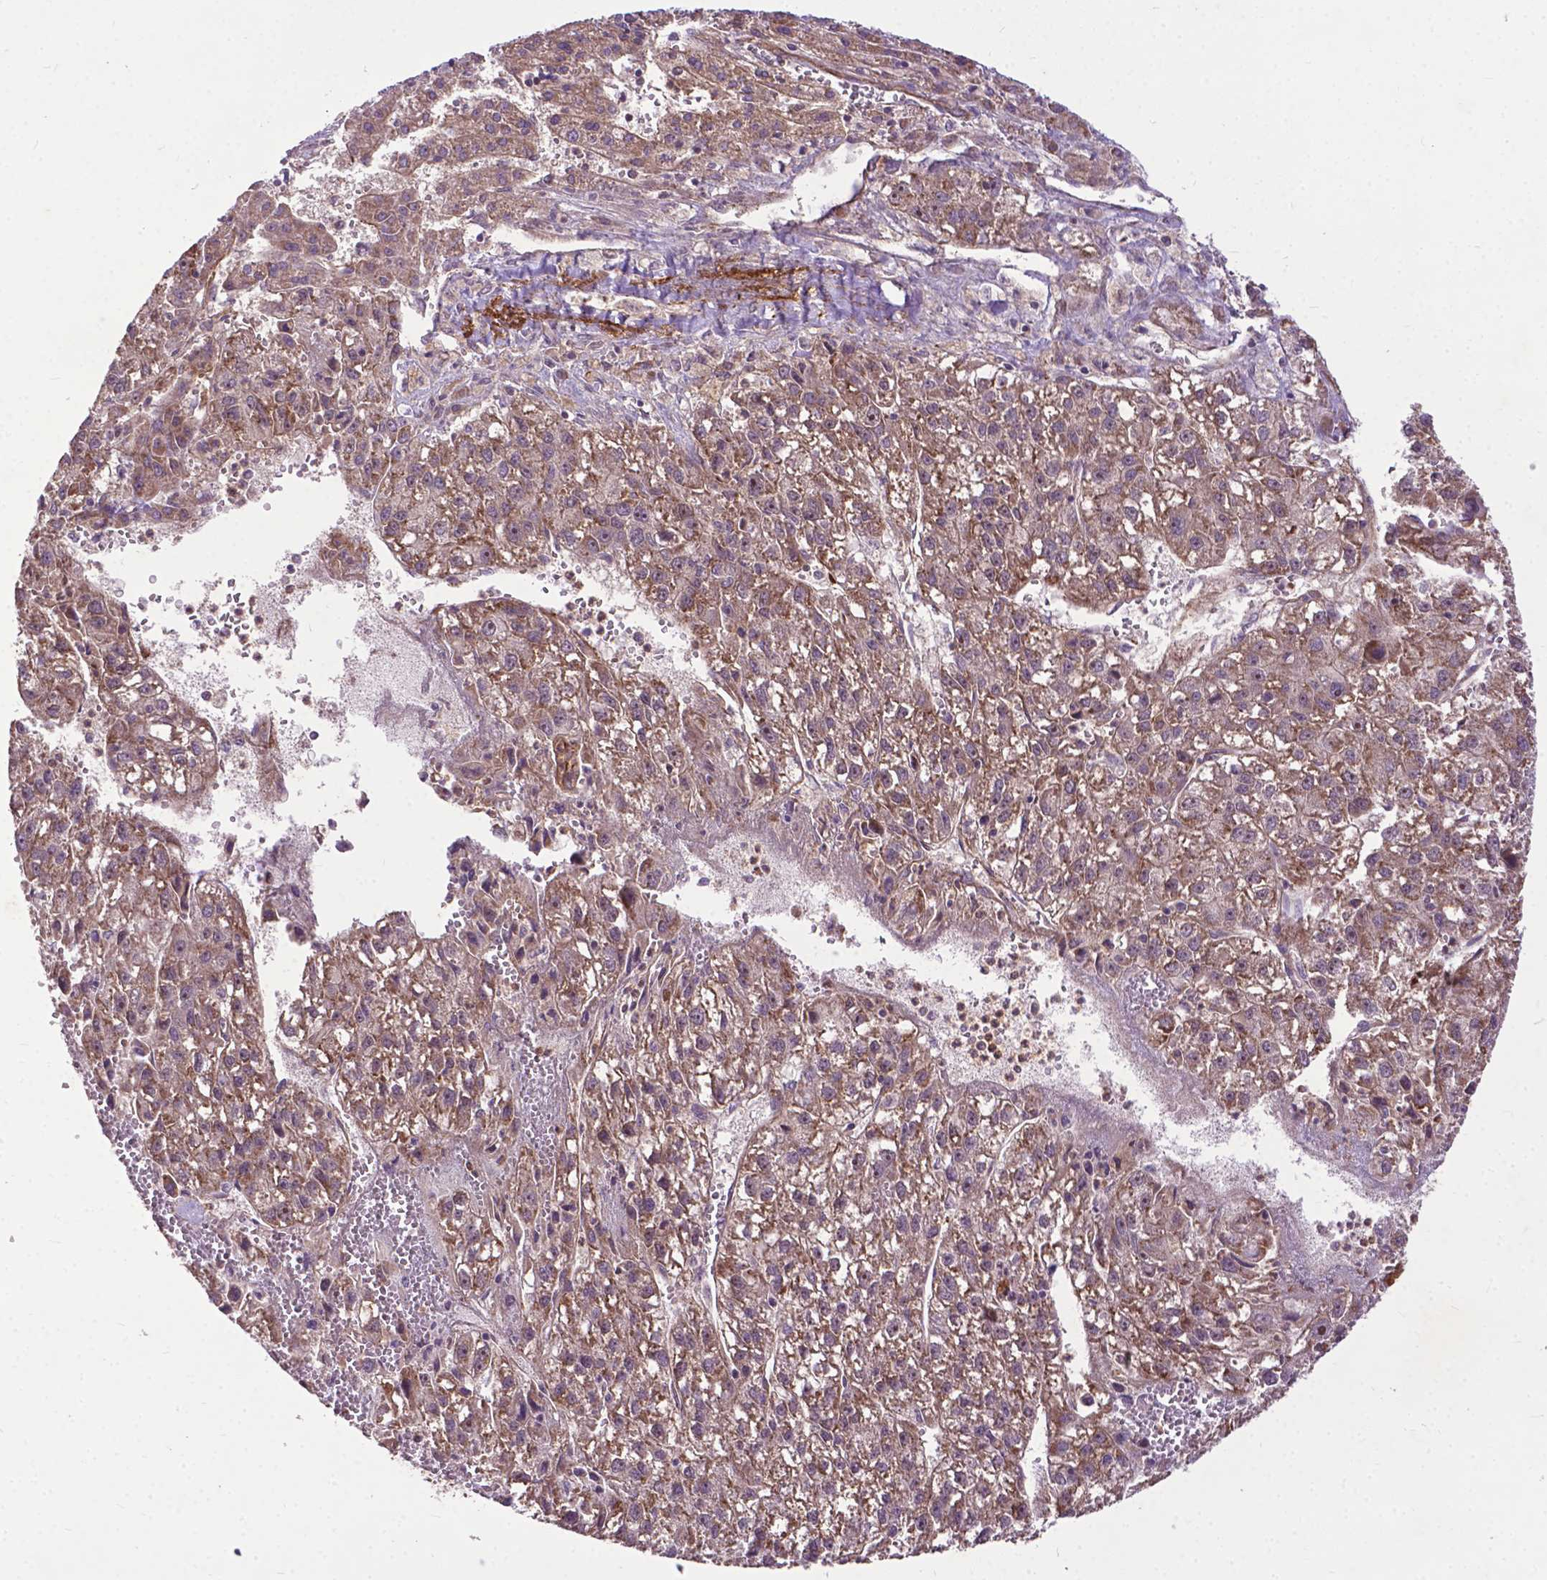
{"staining": {"intensity": "weak", "quantity": ">75%", "location": "cytoplasmic/membranous"}, "tissue": "liver cancer", "cell_type": "Tumor cells", "image_type": "cancer", "snomed": [{"axis": "morphology", "description": "Carcinoma, Hepatocellular, NOS"}, {"axis": "topography", "description": "Liver"}], "caption": "The photomicrograph demonstrates immunohistochemical staining of hepatocellular carcinoma (liver). There is weak cytoplasmic/membranous positivity is appreciated in approximately >75% of tumor cells.", "gene": "PARP3", "patient": {"sex": "female", "age": 70}}